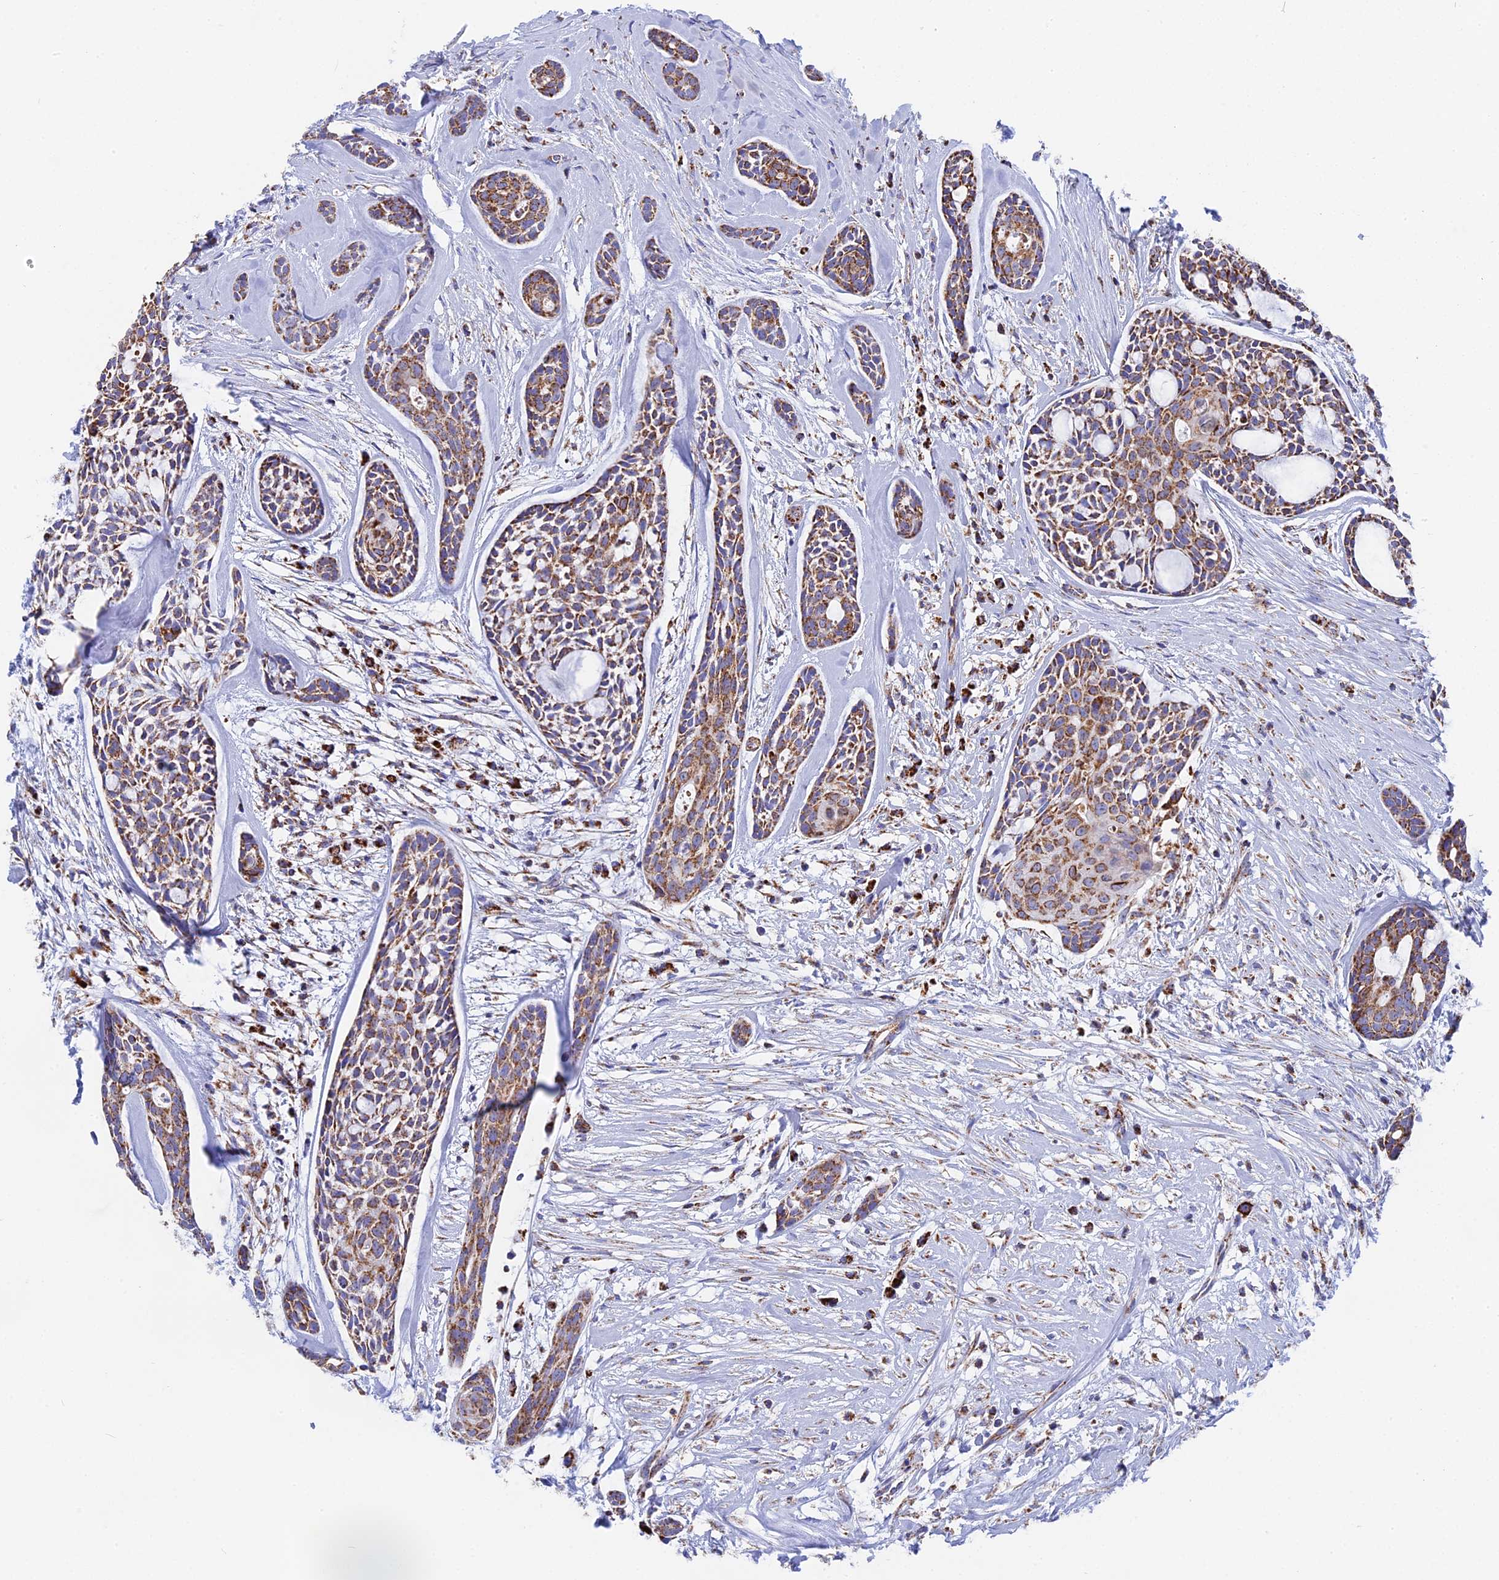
{"staining": {"intensity": "moderate", "quantity": ">75%", "location": "cytoplasmic/membranous"}, "tissue": "head and neck cancer", "cell_type": "Tumor cells", "image_type": "cancer", "snomed": [{"axis": "morphology", "description": "Adenocarcinoma, NOS"}, {"axis": "topography", "description": "Subcutis"}, {"axis": "topography", "description": "Head-Neck"}], "caption": "Immunohistochemistry micrograph of adenocarcinoma (head and neck) stained for a protein (brown), which displays medium levels of moderate cytoplasmic/membranous positivity in about >75% of tumor cells.", "gene": "NDUFA5", "patient": {"sex": "female", "age": 73}}